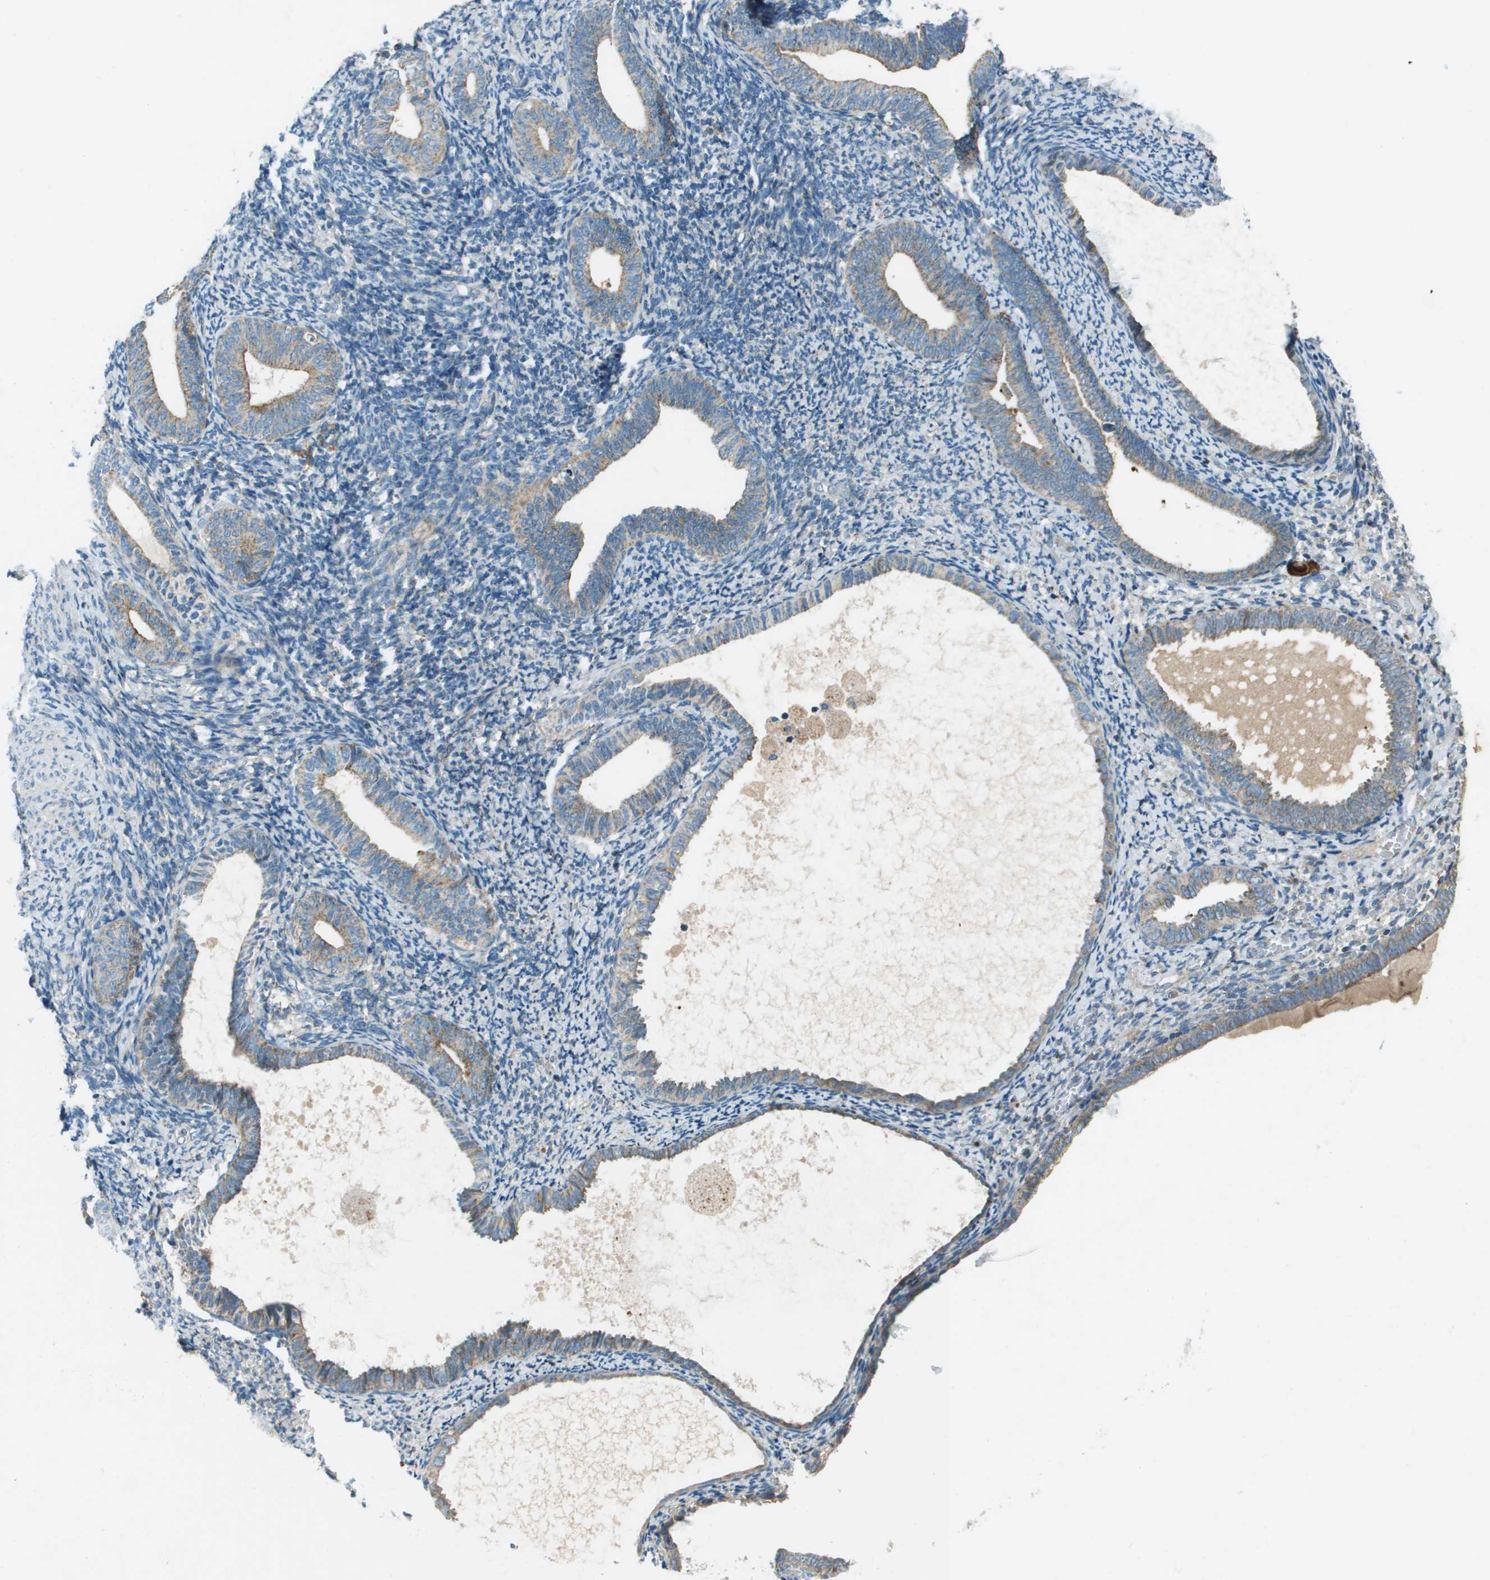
{"staining": {"intensity": "negative", "quantity": "none", "location": "none"}, "tissue": "endometrium", "cell_type": "Cells in endometrial stroma", "image_type": "normal", "snomed": [{"axis": "morphology", "description": "Normal tissue, NOS"}, {"axis": "topography", "description": "Endometrium"}], "caption": "There is no significant staining in cells in endometrial stroma of endometrium. (DAB (3,3'-diaminobenzidine) immunohistochemistry (IHC) with hematoxylin counter stain).", "gene": "MIGA1", "patient": {"sex": "female", "age": 66}}